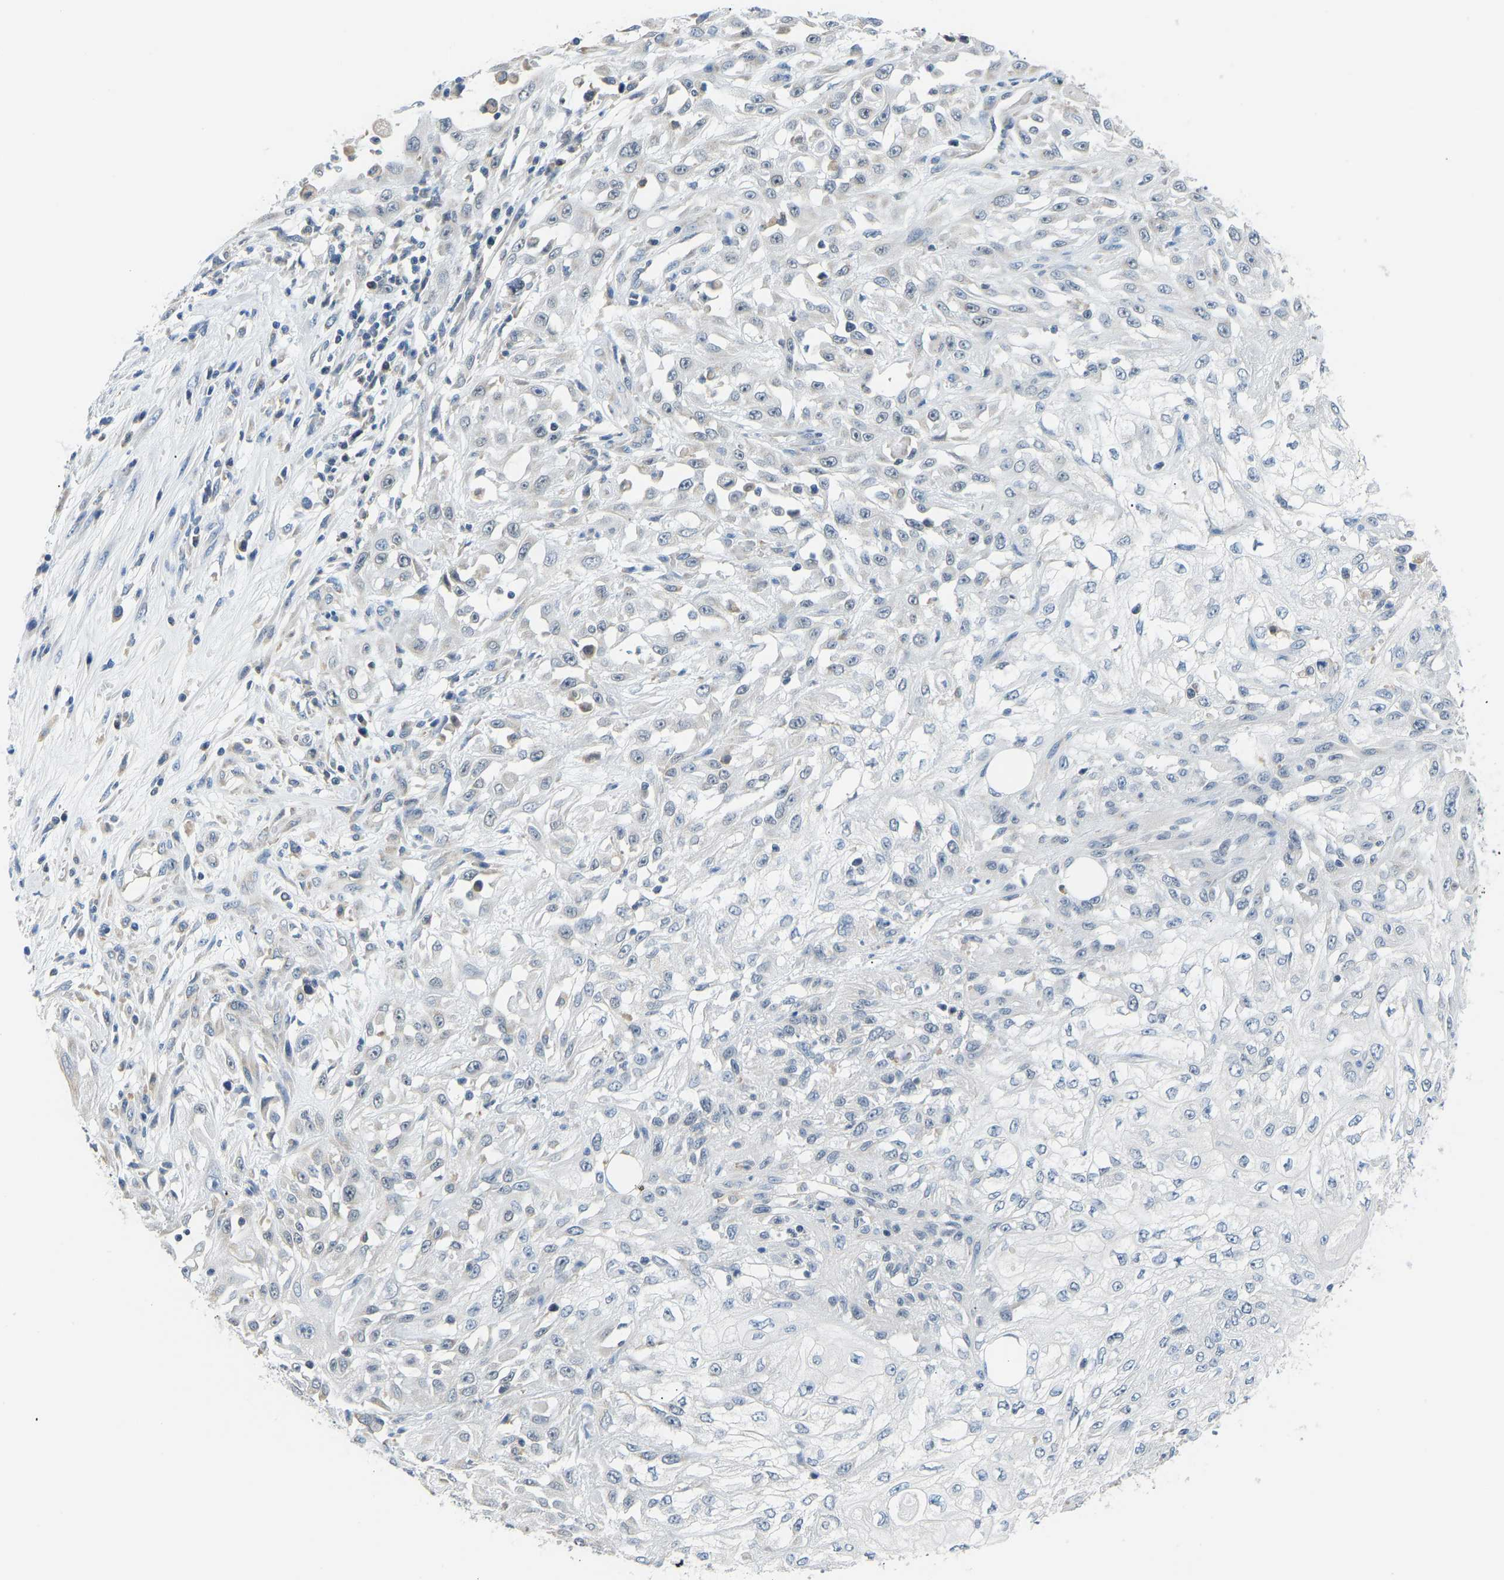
{"staining": {"intensity": "negative", "quantity": "none", "location": "none"}, "tissue": "skin cancer", "cell_type": "Tumor cells", "image_type": "cancer", "snomed": [{"axis": "morphology", "description": "Squamous cell carcinoma, NOS"}, {"axis": "morphology", "description": "Squamous cell carcinoma, metastatic, NOS"}, {"axis": "topography", "description": "Skin"}, {"axis": "topography", "description": "Lymph node"}], "caption": "This is an immunohistochemistry micrograph of human skin cancer (metastatic squamous cell carcinoma). There is no positivity in tumor cells.", "gene": "VRK1", "patient": {"sex": "male", "age": 75}}